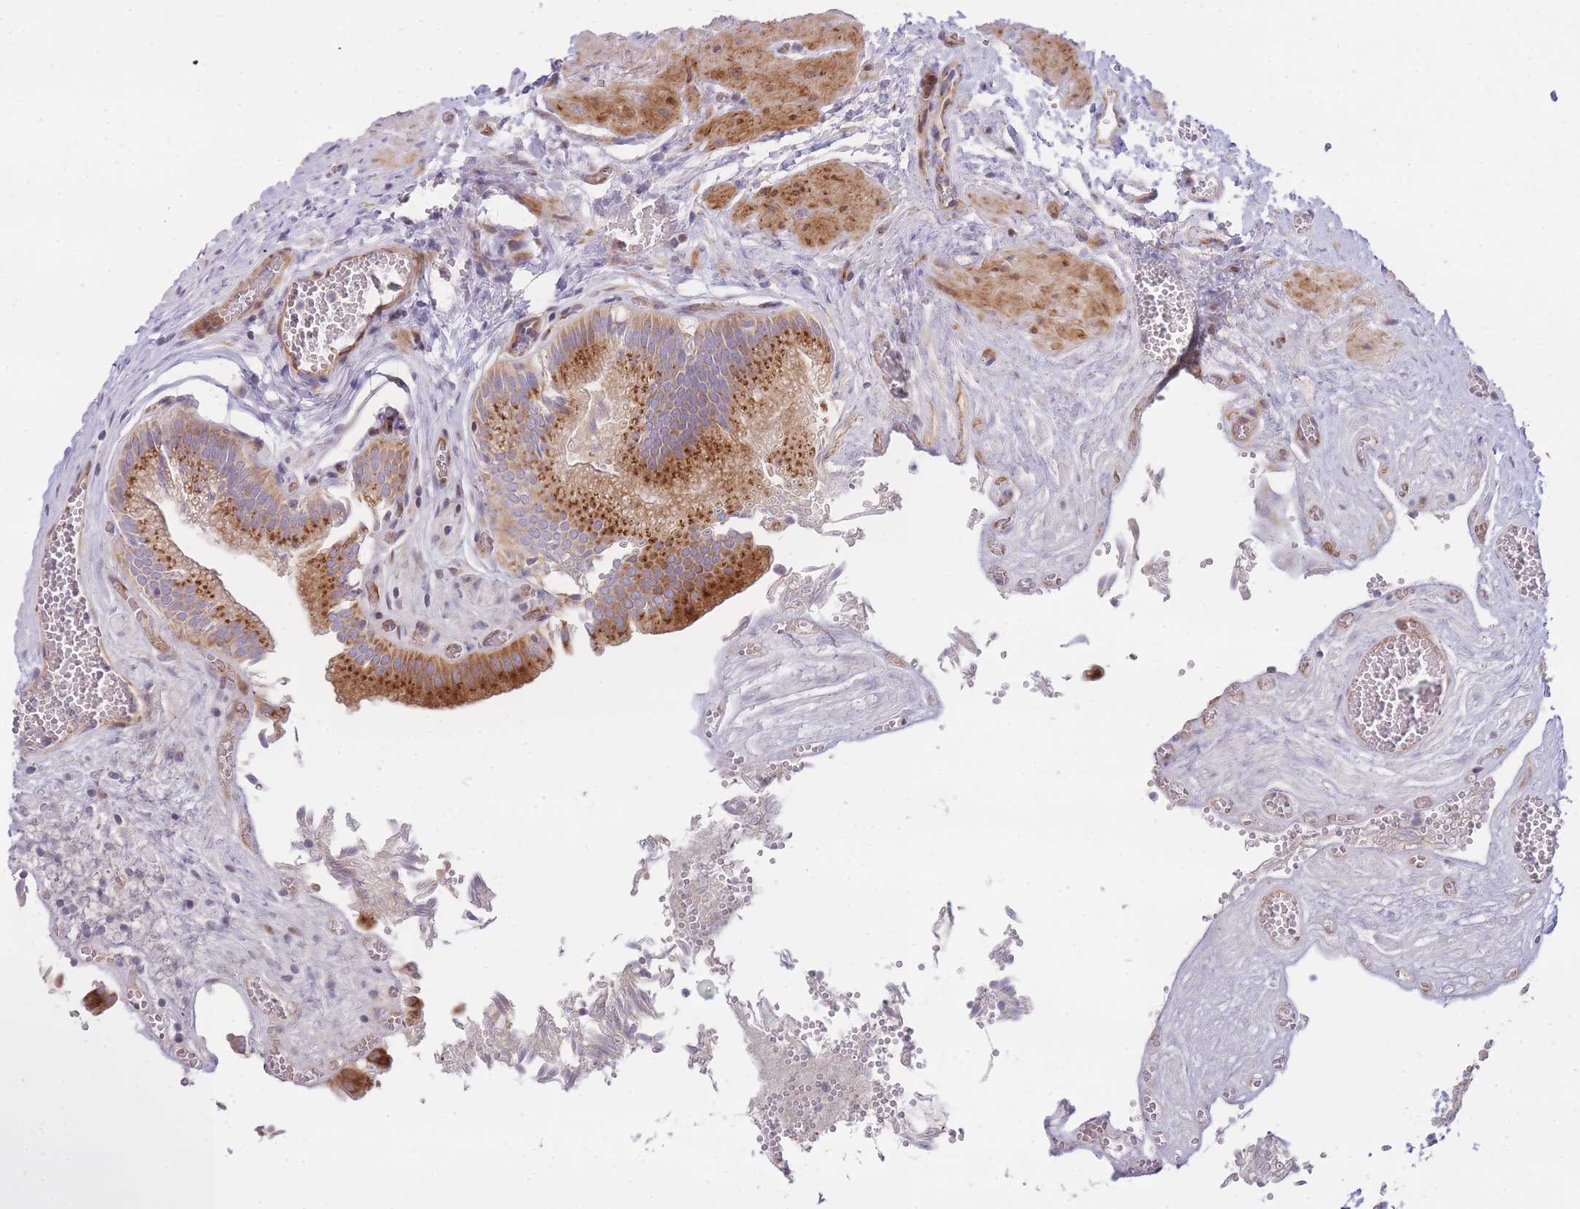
{"staining": {"intensity": "strong", "quantity": ">75%", "location": "cytoplasmic/membranous"}, "tissue": "gallbladder", "cell_type": "Glandular cells", "image_type": "normal", "snomed": [{"axis": "morphology", "description": "Normal tissue, NOS"}, {"axis": "topography", "description": "Gallbladder"}, {"axis": "topography", "description": "Peripheral nerve tissue"}], "caption": "IHC histopathology image of unremarkable gallbladder: human gallbladder stained using immunohistochemistry shows high levels of strong protein expression localized specifically in the cytoplasmic/membranous of glandular cells, appearing as a cytoplasmic/membranous brown color.", "gene": "ATP5MC2", "patient": {"sex": "male", "age": 17}}